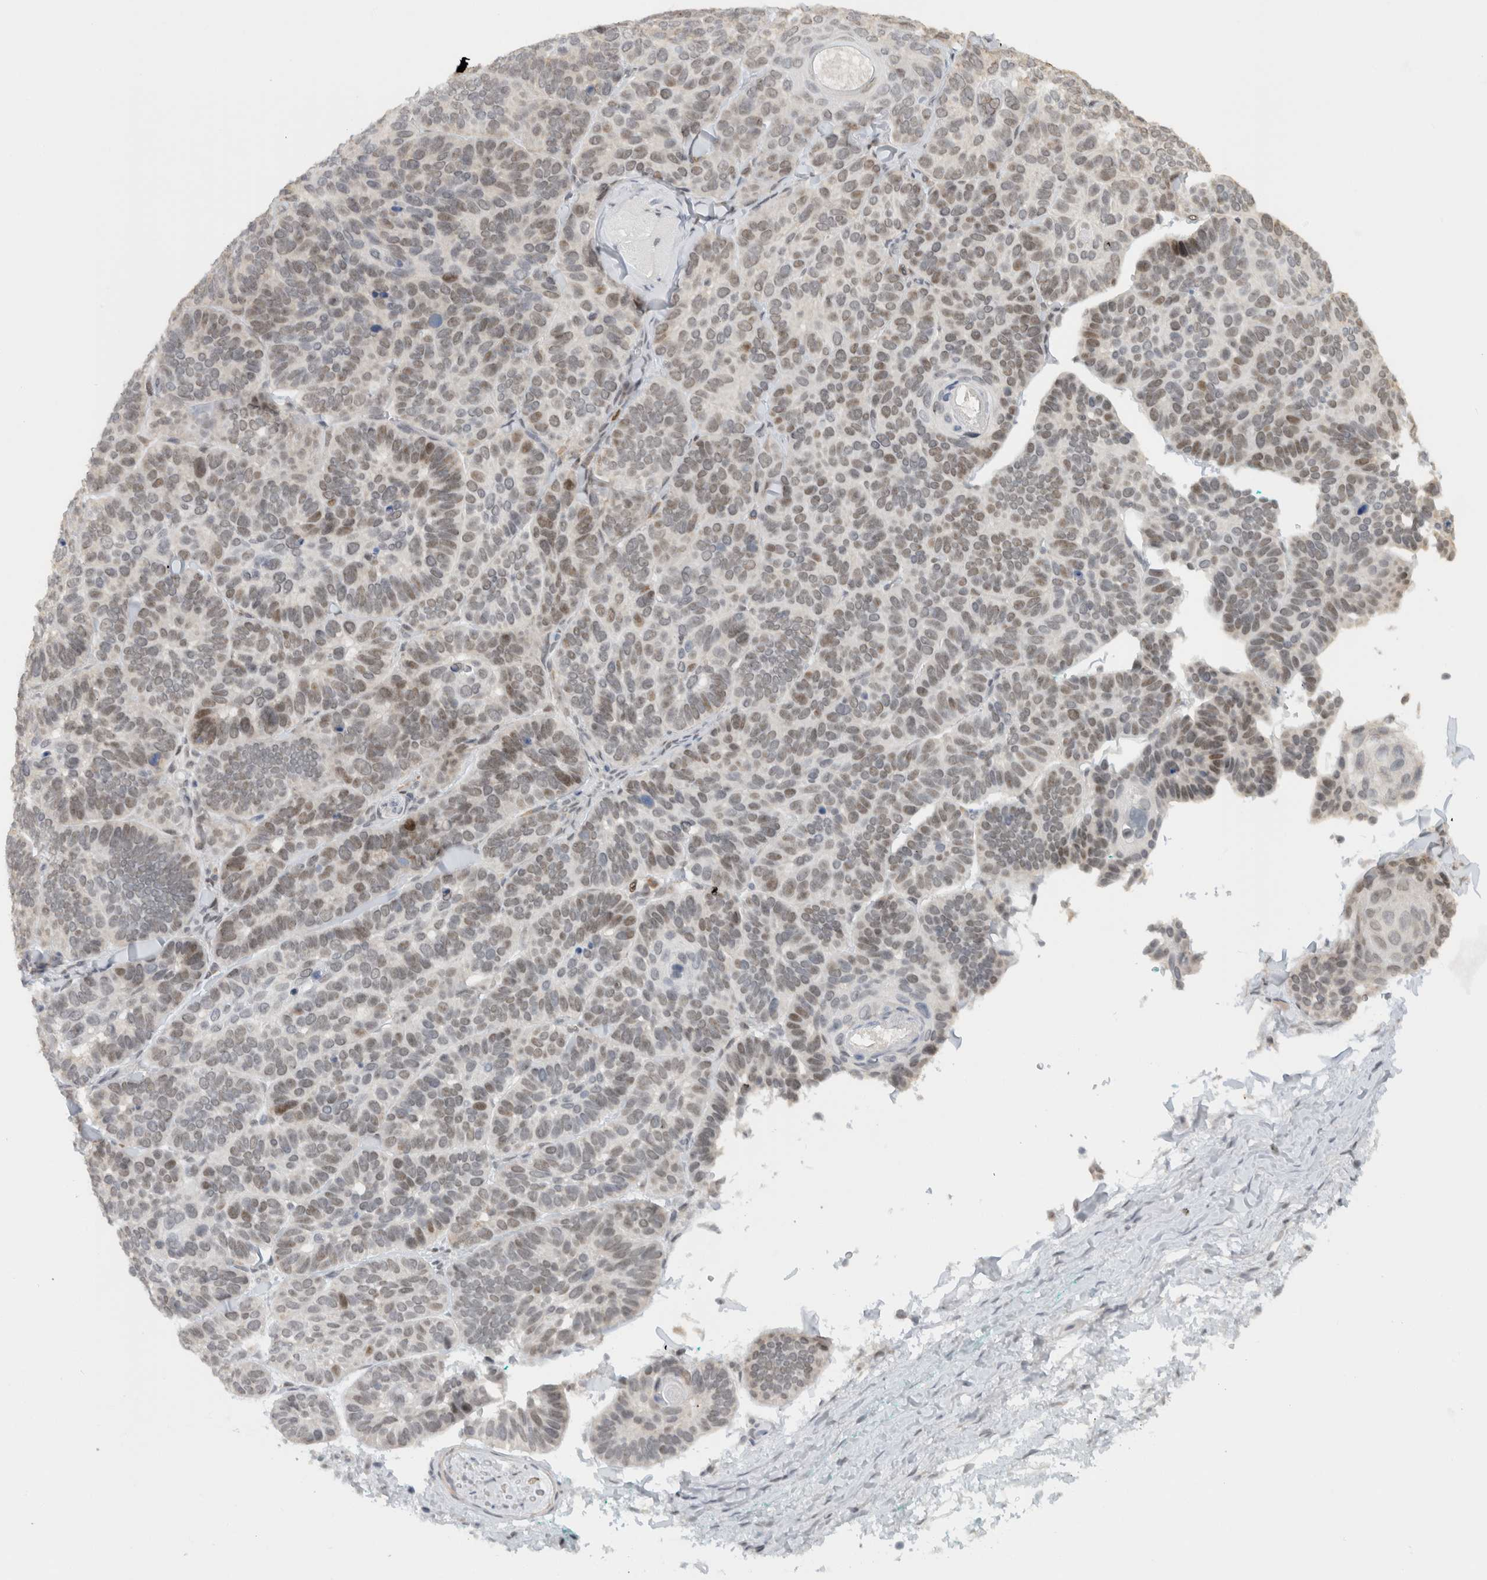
{"staining": {"intensity": "weak", "quantity": "25%-75%", "location": "nuclear"}, "tissue": "skin cancer", "cell_type": "Tumor cells", "image_type": "cancer", "snomed": [{"axis": "morphology", "description": "Basal cell carcinoma"}, {"axis": "topography", "description": "Skin"}], "caption": "Protein expression analysis of skin basal cell carcinoma reveals weak nuclear expression in about 25%-75% of tumor cells. (Brightfield microscopy of DAB IHC at high magnification).", "gene": "HNRNPR", "patient": {"sex": "male", "age": 62}}